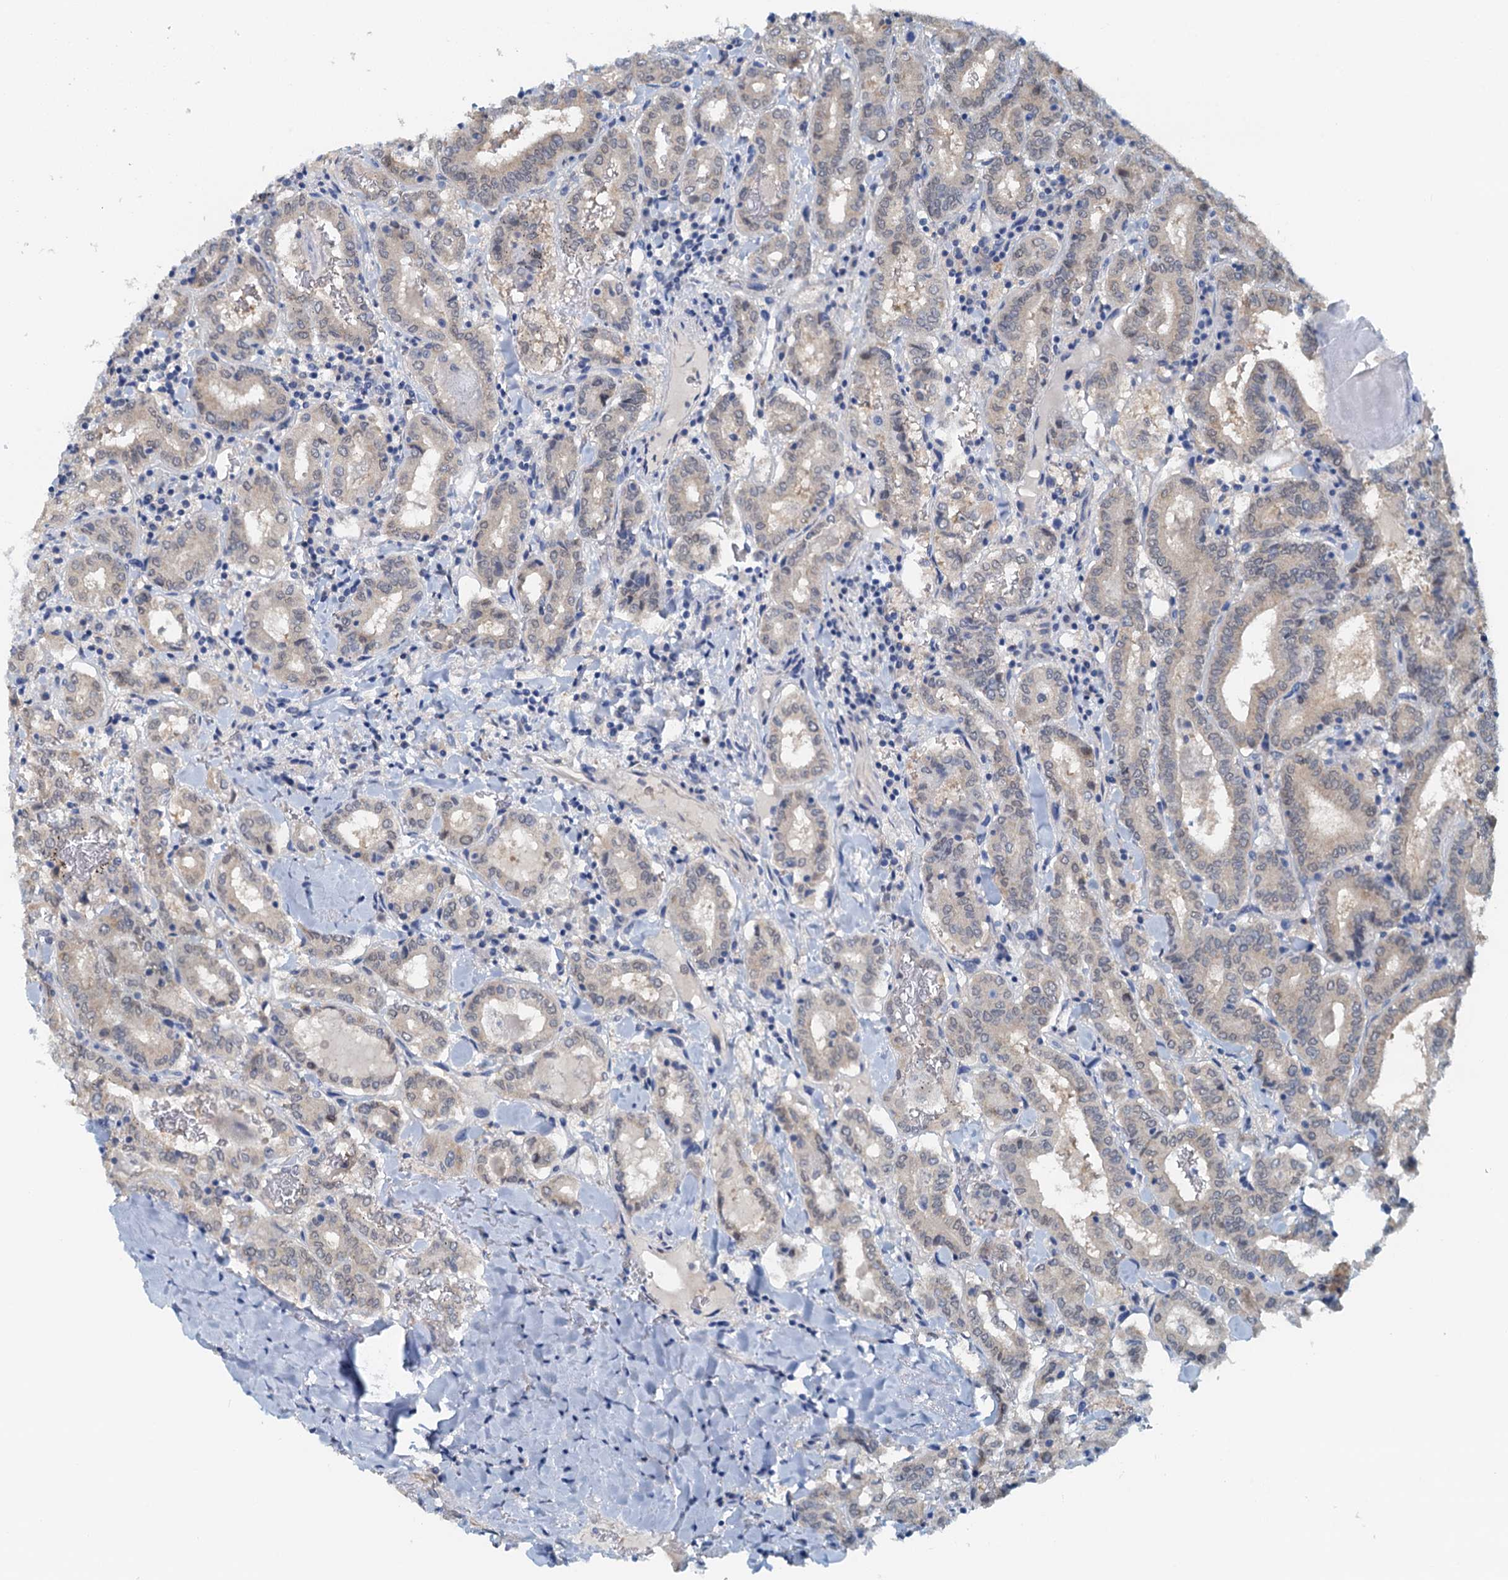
{"staining": {"intensity": "weak", "quantity": "<25%", "location": "cytoplasmic/membranous"}, "tissue": "thyroid cancer", "cell_type": "Tumor cells", "image_type": "cancer", "snomed": [{"axis": "morphology", "description": "Papillary adenocarcinoma, NOS"}, {"axis": "topography", "description": "Thyroid gland"}], "caption": "An image of thyroid cancer (papillary adenocarcinoma) stained for a protein reveals no brown staining in tumor cells. The staining was performed using DAB to visualize the protein expression in brown, while the nuclei were stained in blue with hematoxylin (Magnification: 20x).", "gene": "DTD1", "patient": {"sex": "female", "age": 72}}